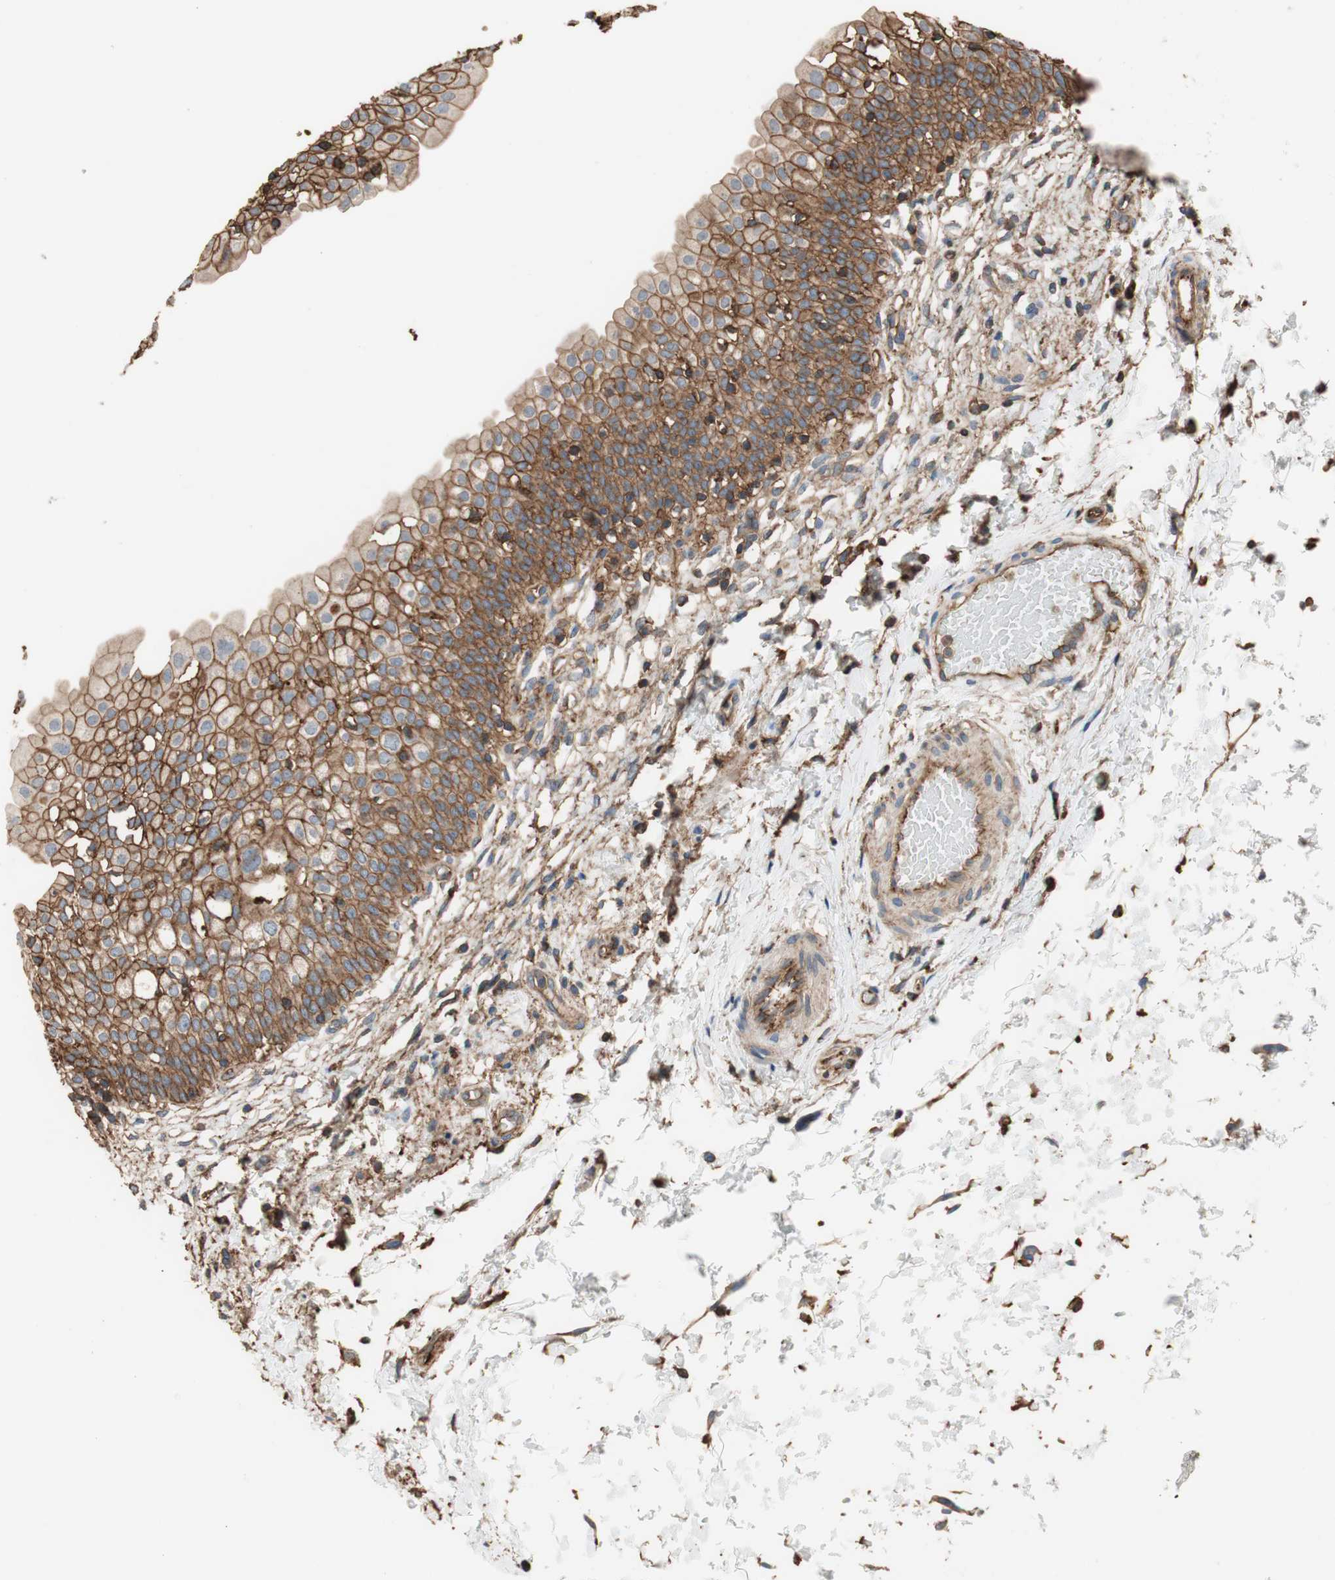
{"staining": {"intensity": "moderate", "quantity": ">75%", "location": "cytoplasmic/membranous"}, "tissue": "urinary bladder", "cell_type": "Urothelial cells", "image_type": "normal", "snomed": [{"axis": "morphology", "description": "Normal tissue, NOS"}, {"axis": "topography", "description": "Urinary bladder"}], "caption": "Immunohistochemical staining of benign urinary bladder shows moderate cytoplasmic/membranous protein expression in approximately >75% of urothelial cells. The staining was performed using DAB, with brown indicating positive protein expression. Nuclei are stained blue with hematoxylin.", "gene": "IL1RL1", "patient": {"sex": "male", "age": 55}}